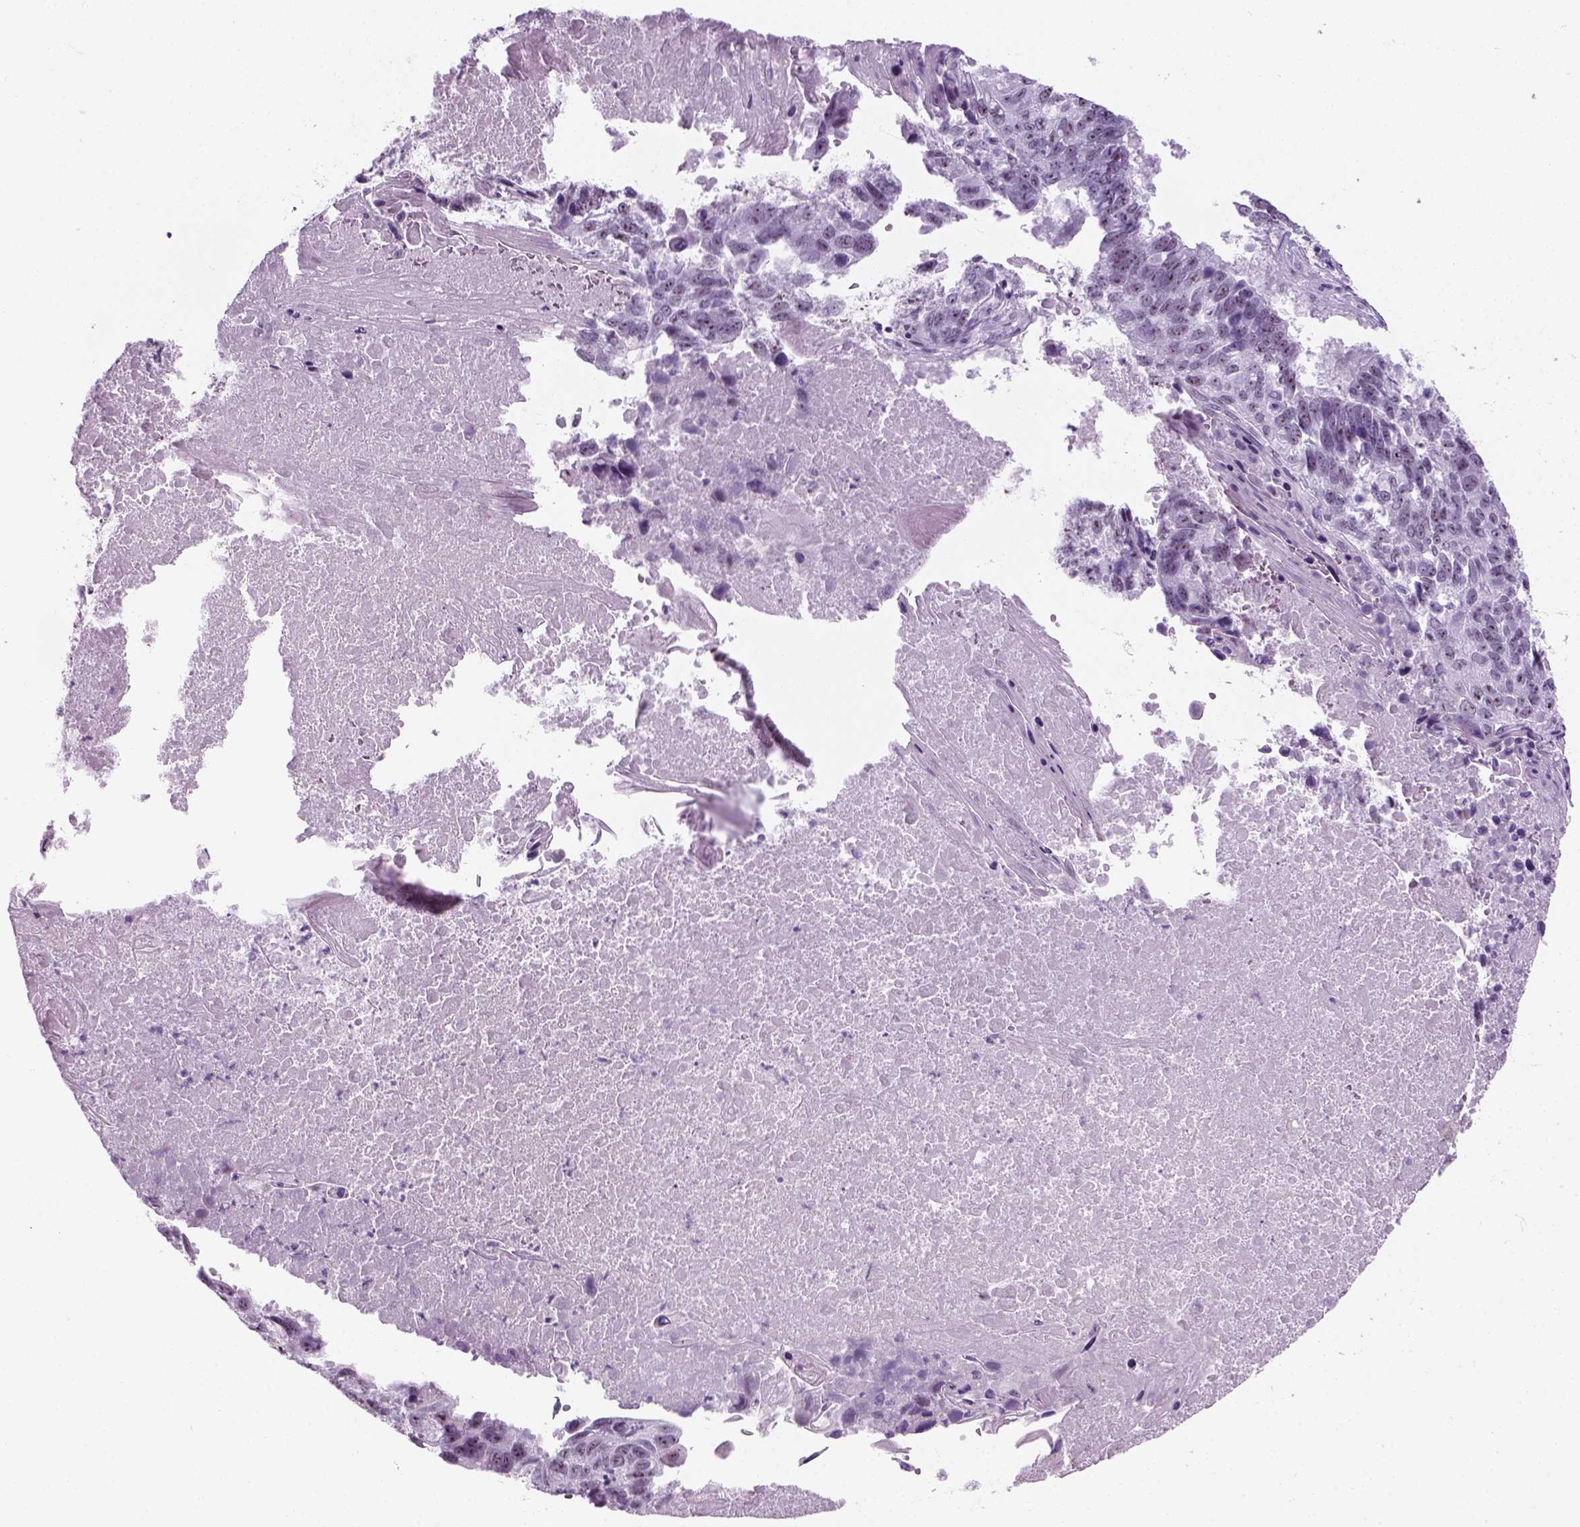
{"staining": {"intensity": "weak", "quantity": "<25%", "location": "nuclear"}, "tissue": "lung cancer", "cell_type": "Tumor cells", "image_type": "cancer", "snomed": [{"axis": "morphology", "description": "Squamous cell carcinoma, NOS"}, {"axis": "topography", "description": "Lung"}], "caption": "Protein analysis of lung squamous cell carcinoma shows no significant positivity in tumor cells. (Brightfield microscopy of DAB (3,3'-diaminobenzidine) IHC at high magnification).", "gene": "ZNF865", "patient": {"sex": "male", "age": 73}}